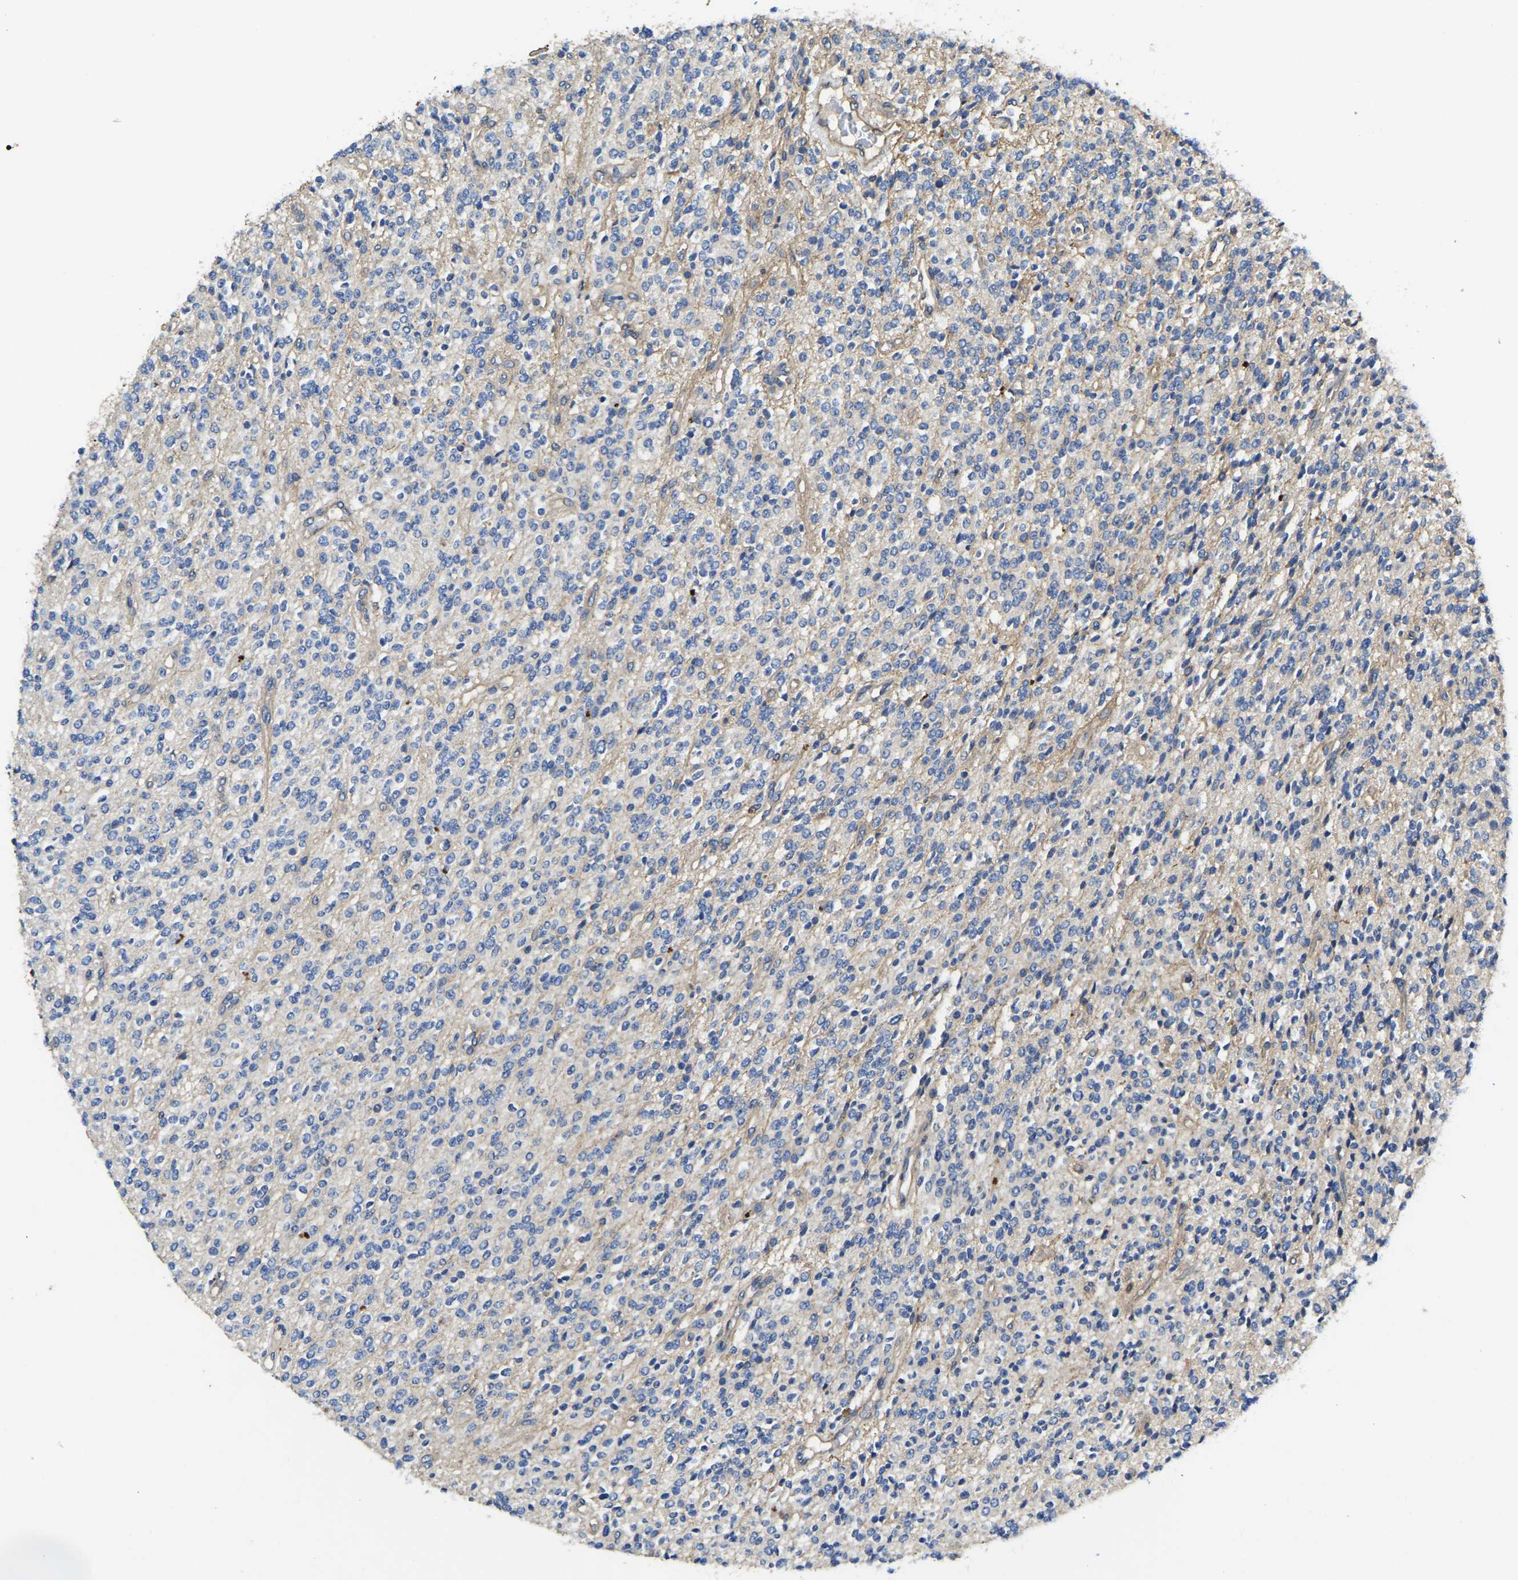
{"staining": {"intensity": "negative", "quantity": "none", "location": "none"}, "tissue": "glioma", "cell_type": "Tumor cells", "image_type": "cancer", "snomed": [{"axis": "morphology", "description": "Glioma, malignant, High grade"}, {"axis": "topography", "description": "Brain"}], "caption": "Tumor cells show no significant expression in glioma. The staining is performed using DAB brown chromogen with nuclei counter-stained in using hematoxylin.", "gene": "STAT2", "patient": {"sex": "male", "age": 34}}